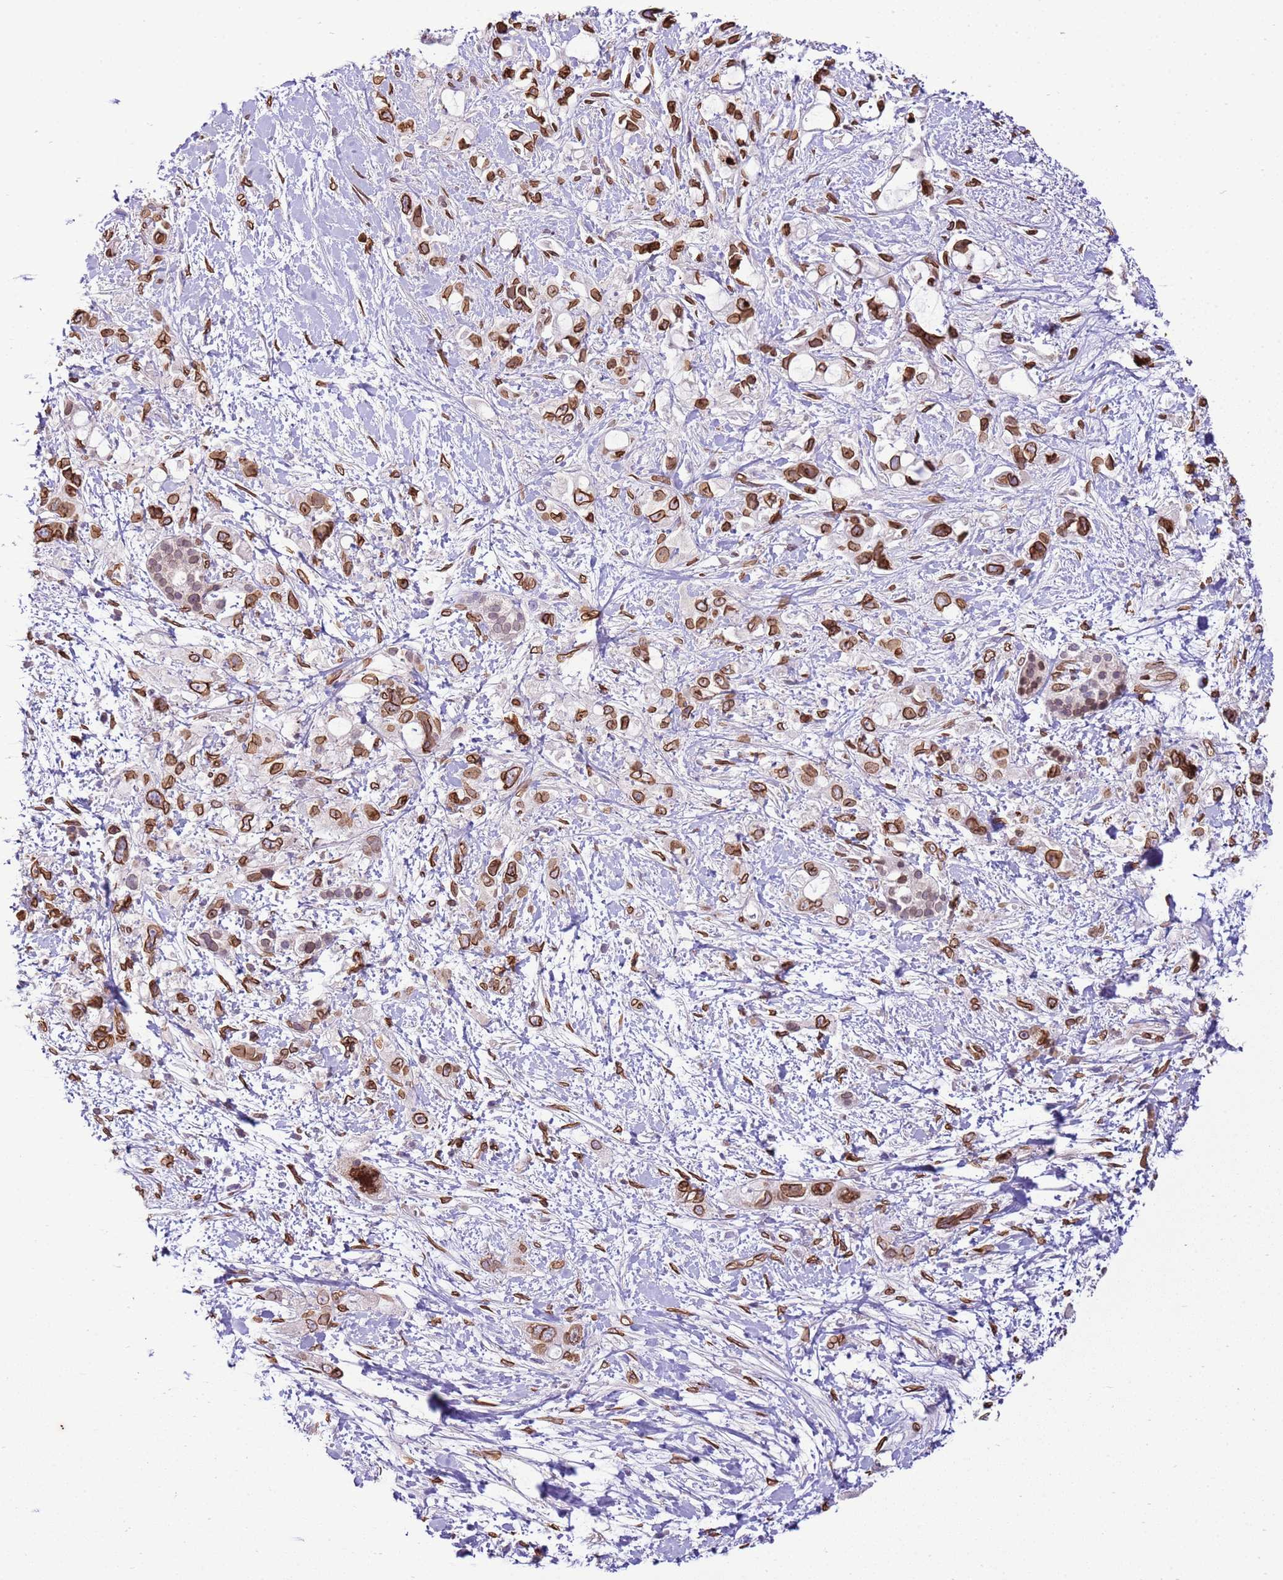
{"staining": {"intensity": "strong", "quantity": ">75%", "location": "cytoplasmic/membranous,nuclear"}, "tissue": "pancreatic cancer", "cell_type": "Tumor cells", "image_type": "cancer", "snomed": [{"axis": "morphology", "description": "Adenocarcinoma, NOS"}, {"axis": "topography", "description": "Pancreas"}], "caption": "Immunohistochemical staining of pancreatic adenocarcinoma reveals strong cytoplasmic/membranous and nuclear protein staining in about >75% of tumor cells.", "gene": "TMEM47", "patient": {"sex": "female", "age": 56}}